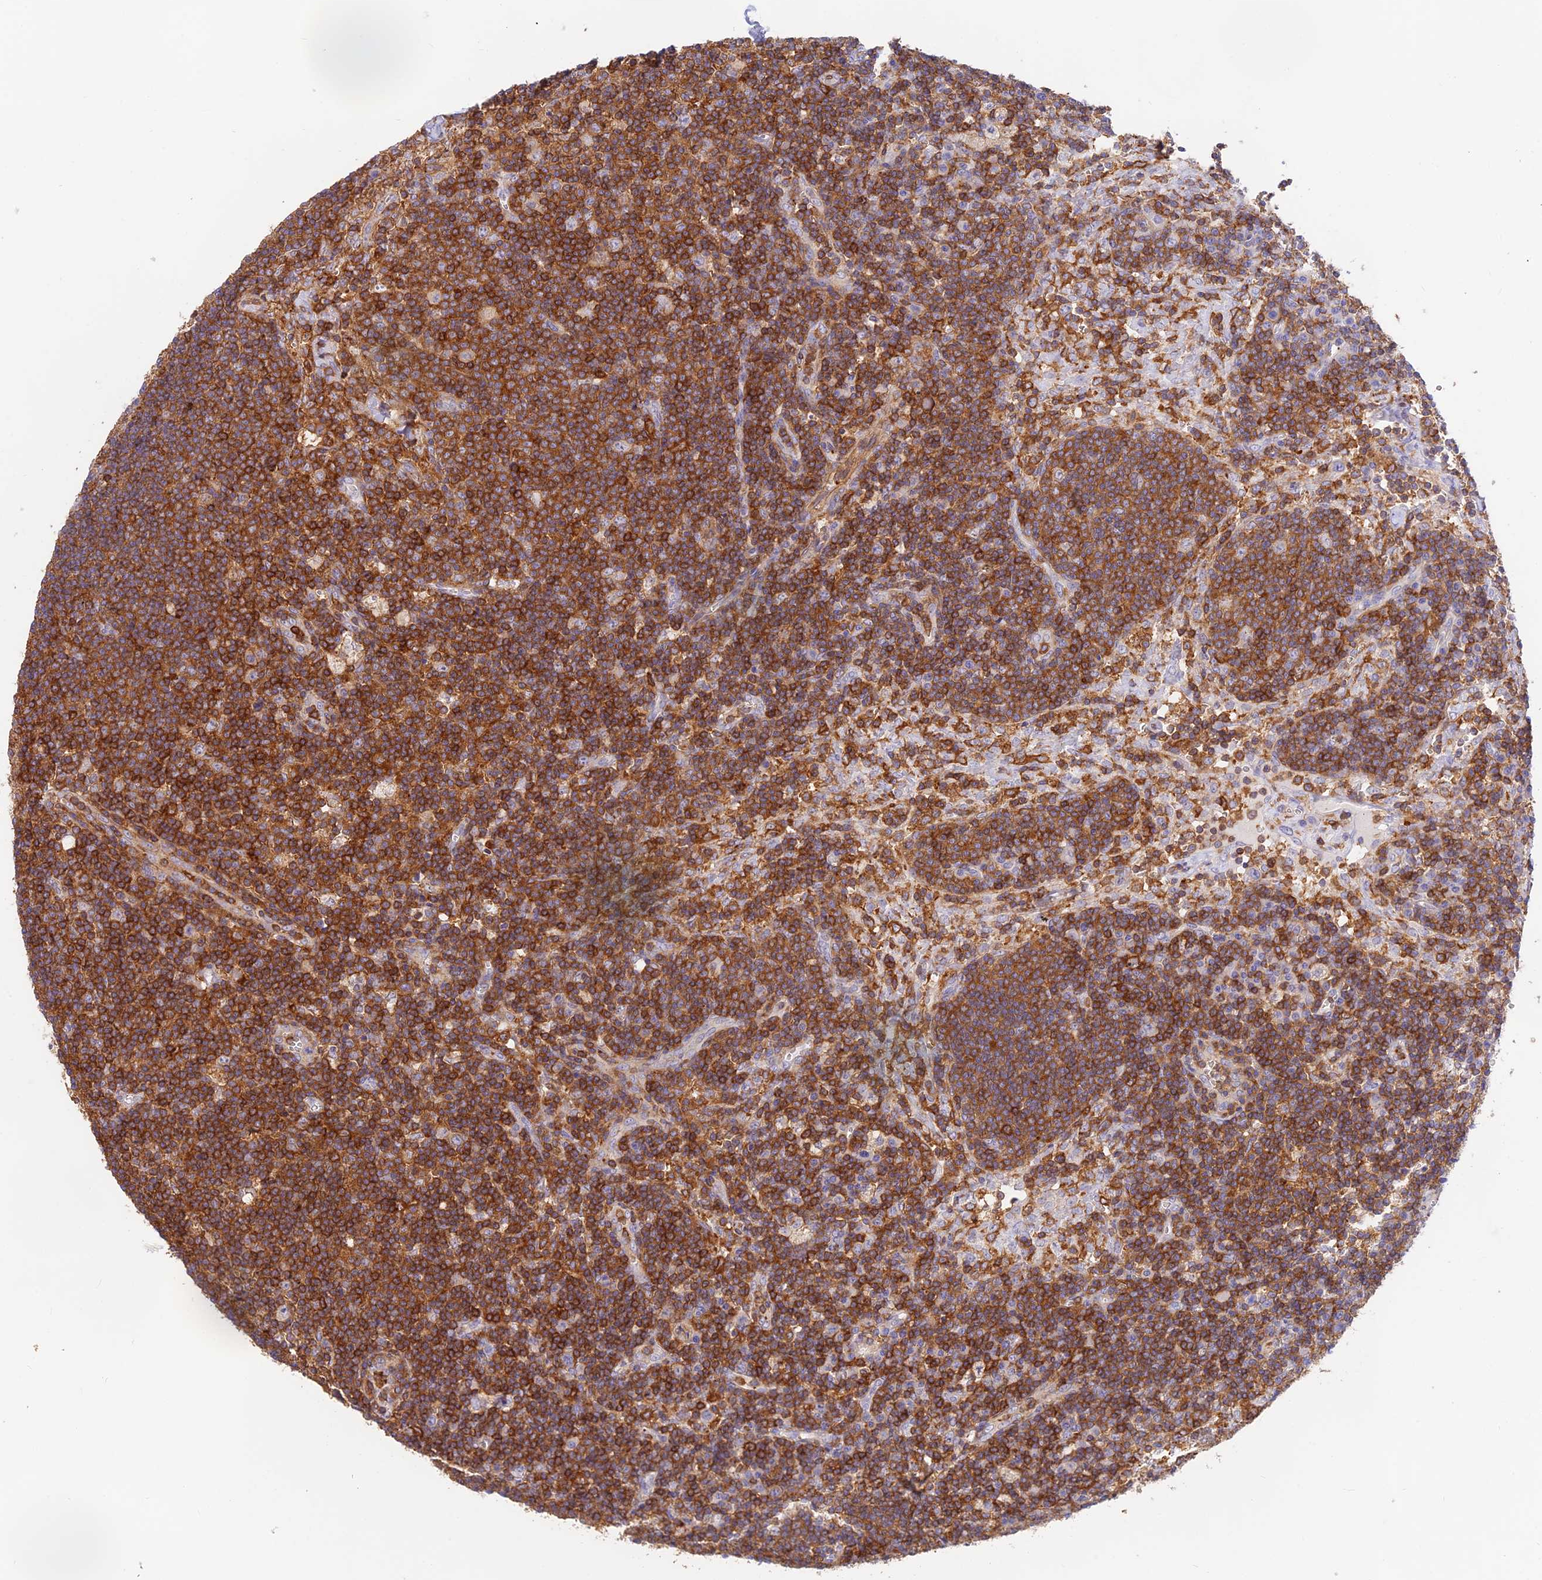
{"staining": {"intensity": "strong", "quantity": ">75%", "location": "cytoplasmic/membranous"}, "tissue": "lymph node", "cell_type": "Germinal center cells", "image_type": "normal", "snomed": [{"axis": "morphology", "description": "Normal tissue, NOS"}, {"axis": "topography", "description": "Lymph node"}], "caption": "Human lymph node stained with a brown dye reveals strong cytoplasmic/membranous positive staining in about >75% of germinal center cells.", "gene": "DENND1C", "patient": {"sex": "male", "age": 58}}